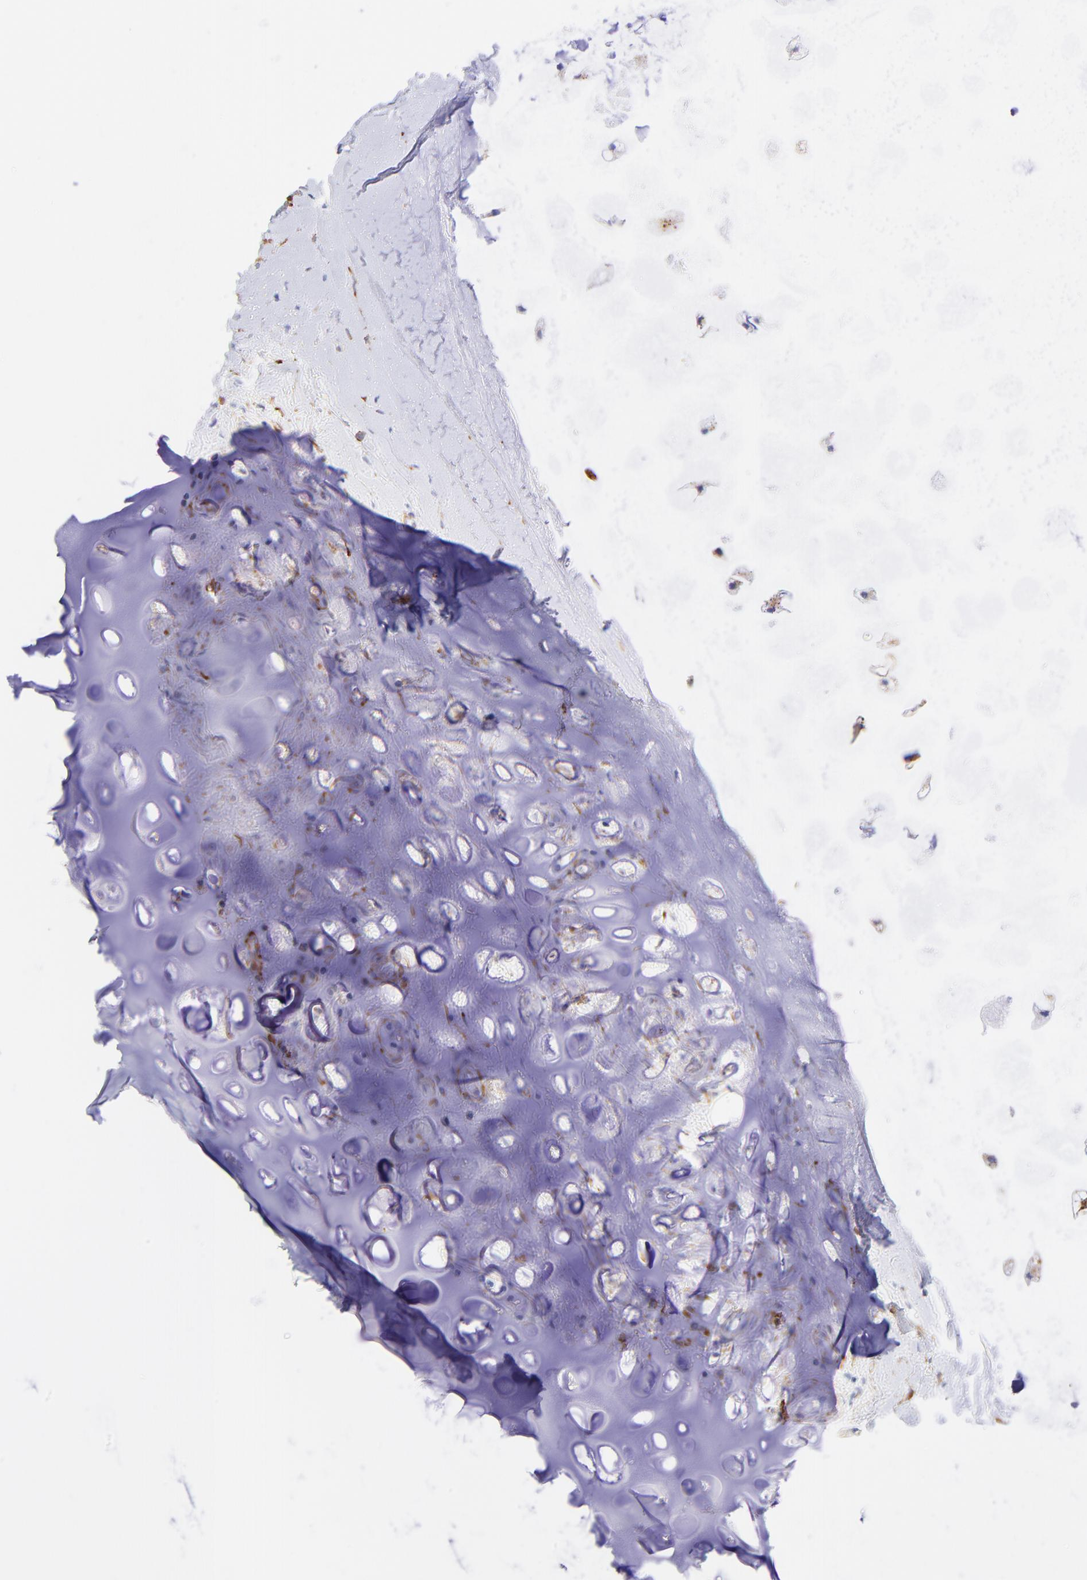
{"staining": {"intensity": "negative", "quantity": "none", "location": "none"}, "tissue": "adipose tissue", "cell_type": "Adipocytes", "image_type": "normal", "snomed": [{"axis": "morphology", "description": "Normal tissue, NOS"}, {"axis": "morphology", "description": "Adenocarcinoma, NOS"}, {"axis": "topography", "description": "Cartilage tissue"}, {"axis": "topography", "description": "Bronchus"}, {"axis": "topography", "description": "Lung"}], "caption": "Immunohistochemistry (IHC) micrograph of benign adipose tissue: adipose tissue stained with DAB demonstrates no significant protein staining in adipocytes.", "gene": "SPARC", "patient": {"sex": "female", "age": 67}}